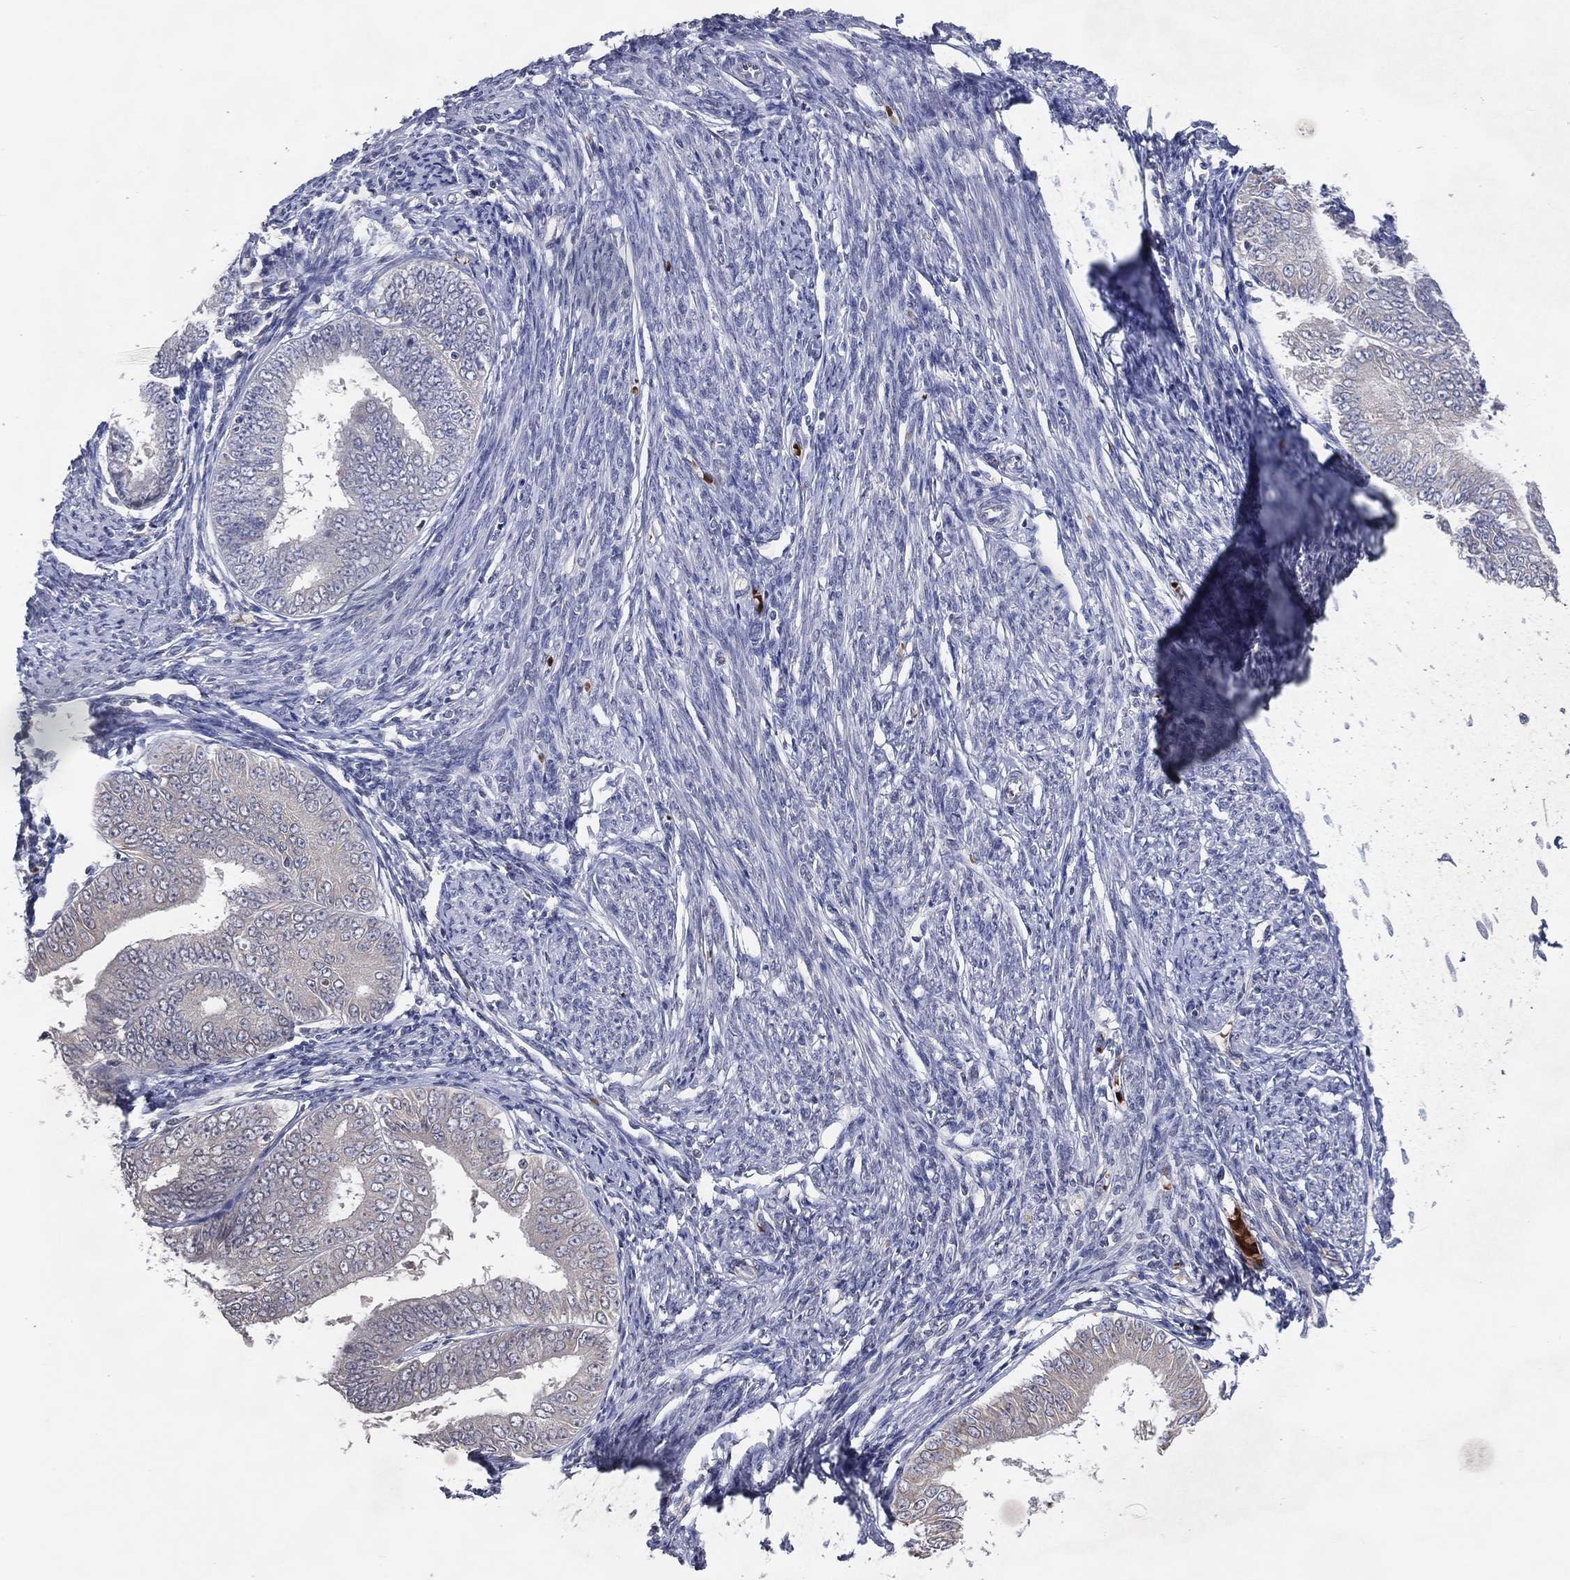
{"staining": {"intensity": "negative", "quantity": "none", "location": "none"}, "tissue": "endometrial cancer", "cell_type": "Tumor cells", "image_type": "cancer", "snomed": [{"axis": "morphology", "description": "Adenocarcinoma, NOS"}, {"axis": "topography", "description": "Endometrium"}], "caption": "The histopathology image shows no significant staining in tumor cells of endometrial adenocarcinoma.", "gene": "DNAH7", "patient": {"sex": "female", "age": 63}}